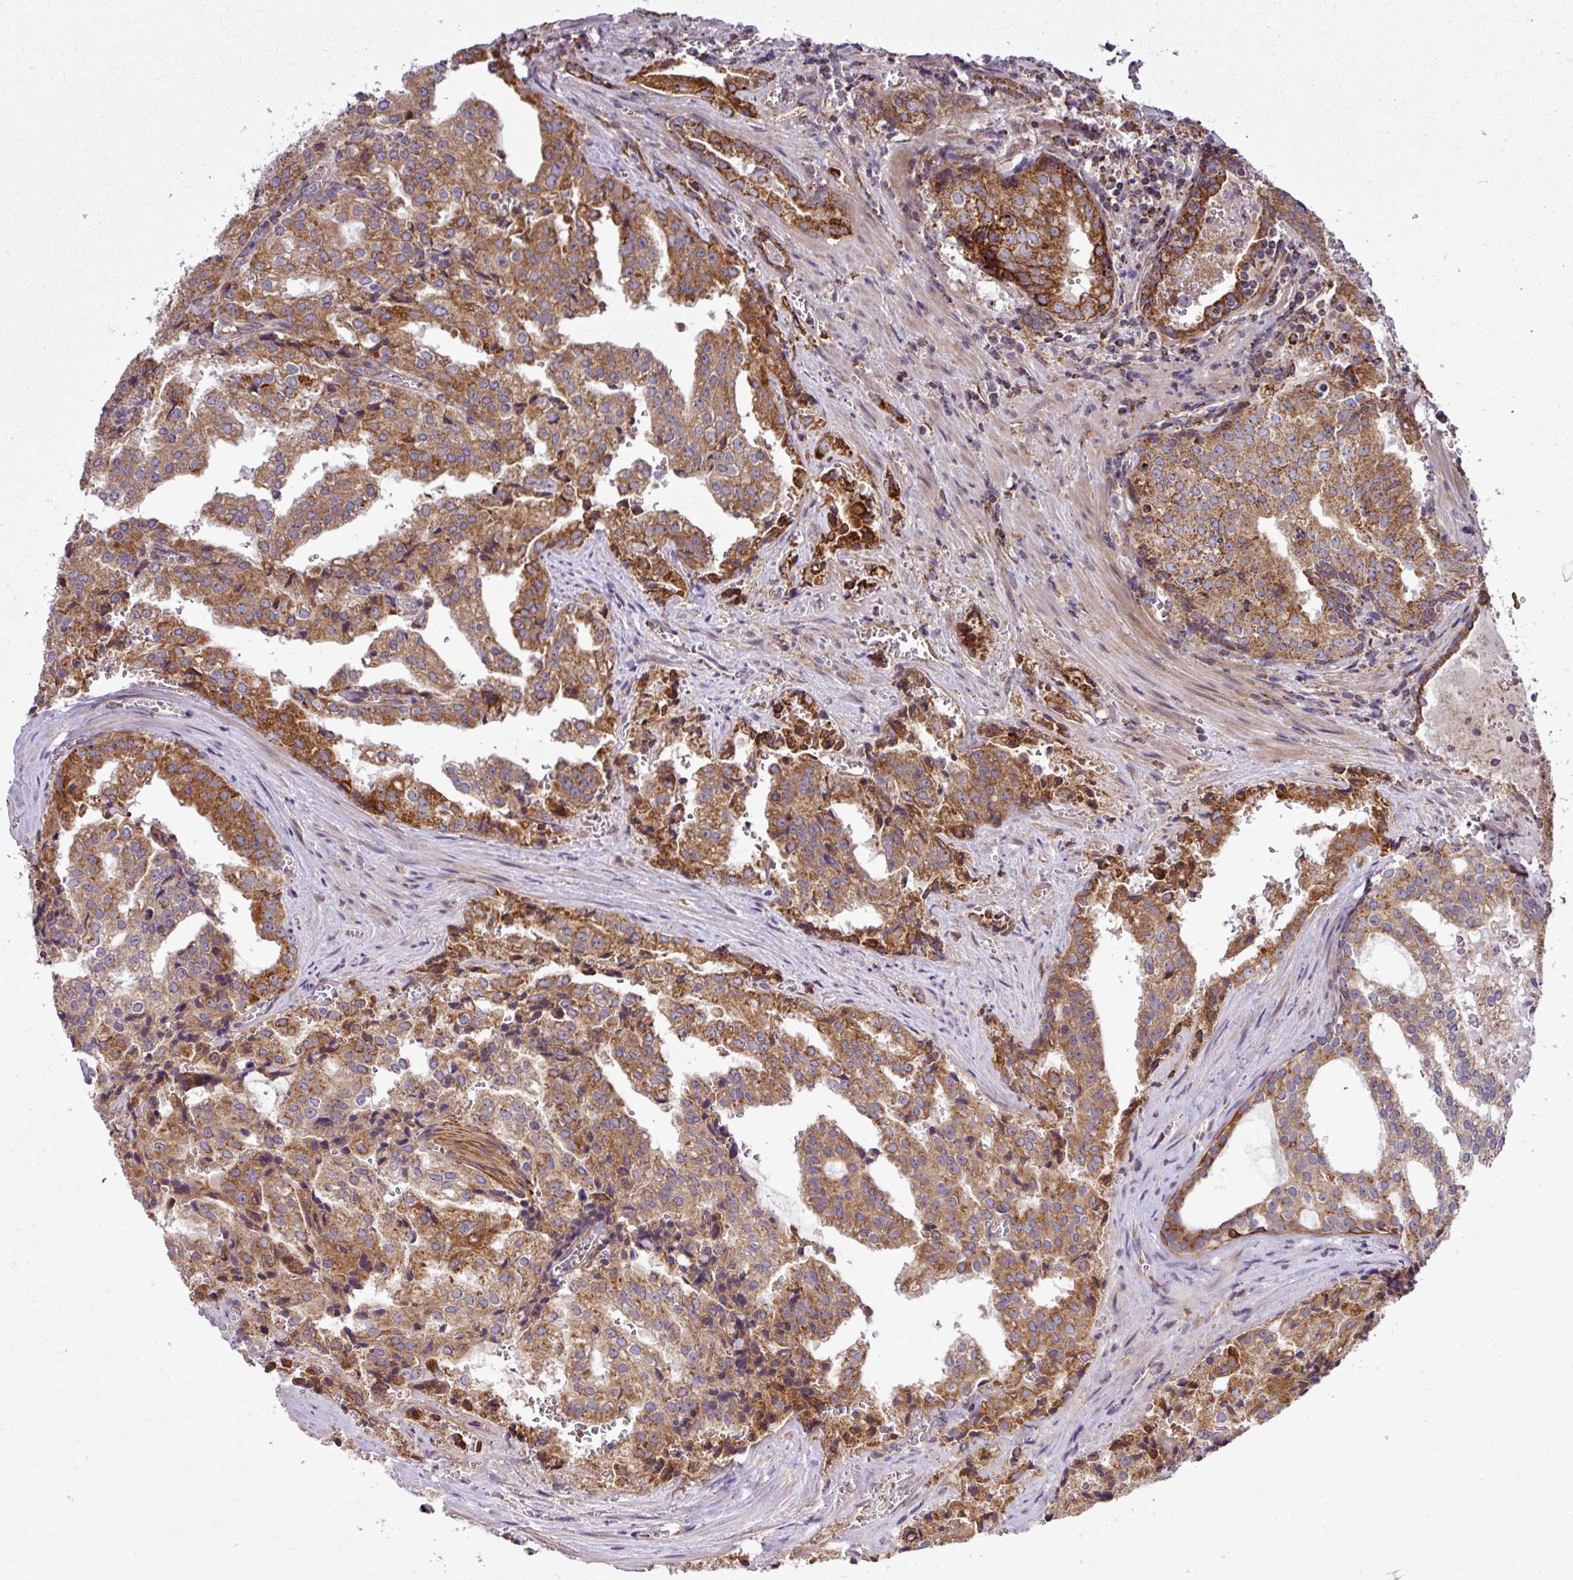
{"staining": {"intensity": "strong", "quantity": ">75%", "location": "cytoplasmic/membranous"}, "tissue": "prostate cancer", "cell_type": "Tumor cells", "image_type": "cancer", "snomed": [{"axis": "morphology", "description": "Adenocarcinoma, High grade"}, {"axis": "topography", "description": "Prostate"}], "caption": "Strong cytoplasmic/membranous staining for a protein is present in about >75% of tumor cells of prostate cancer using immunohistochemistry (IHC).", "gene": "ZNF569", "patient": {"sex": "male", "age": 68}}